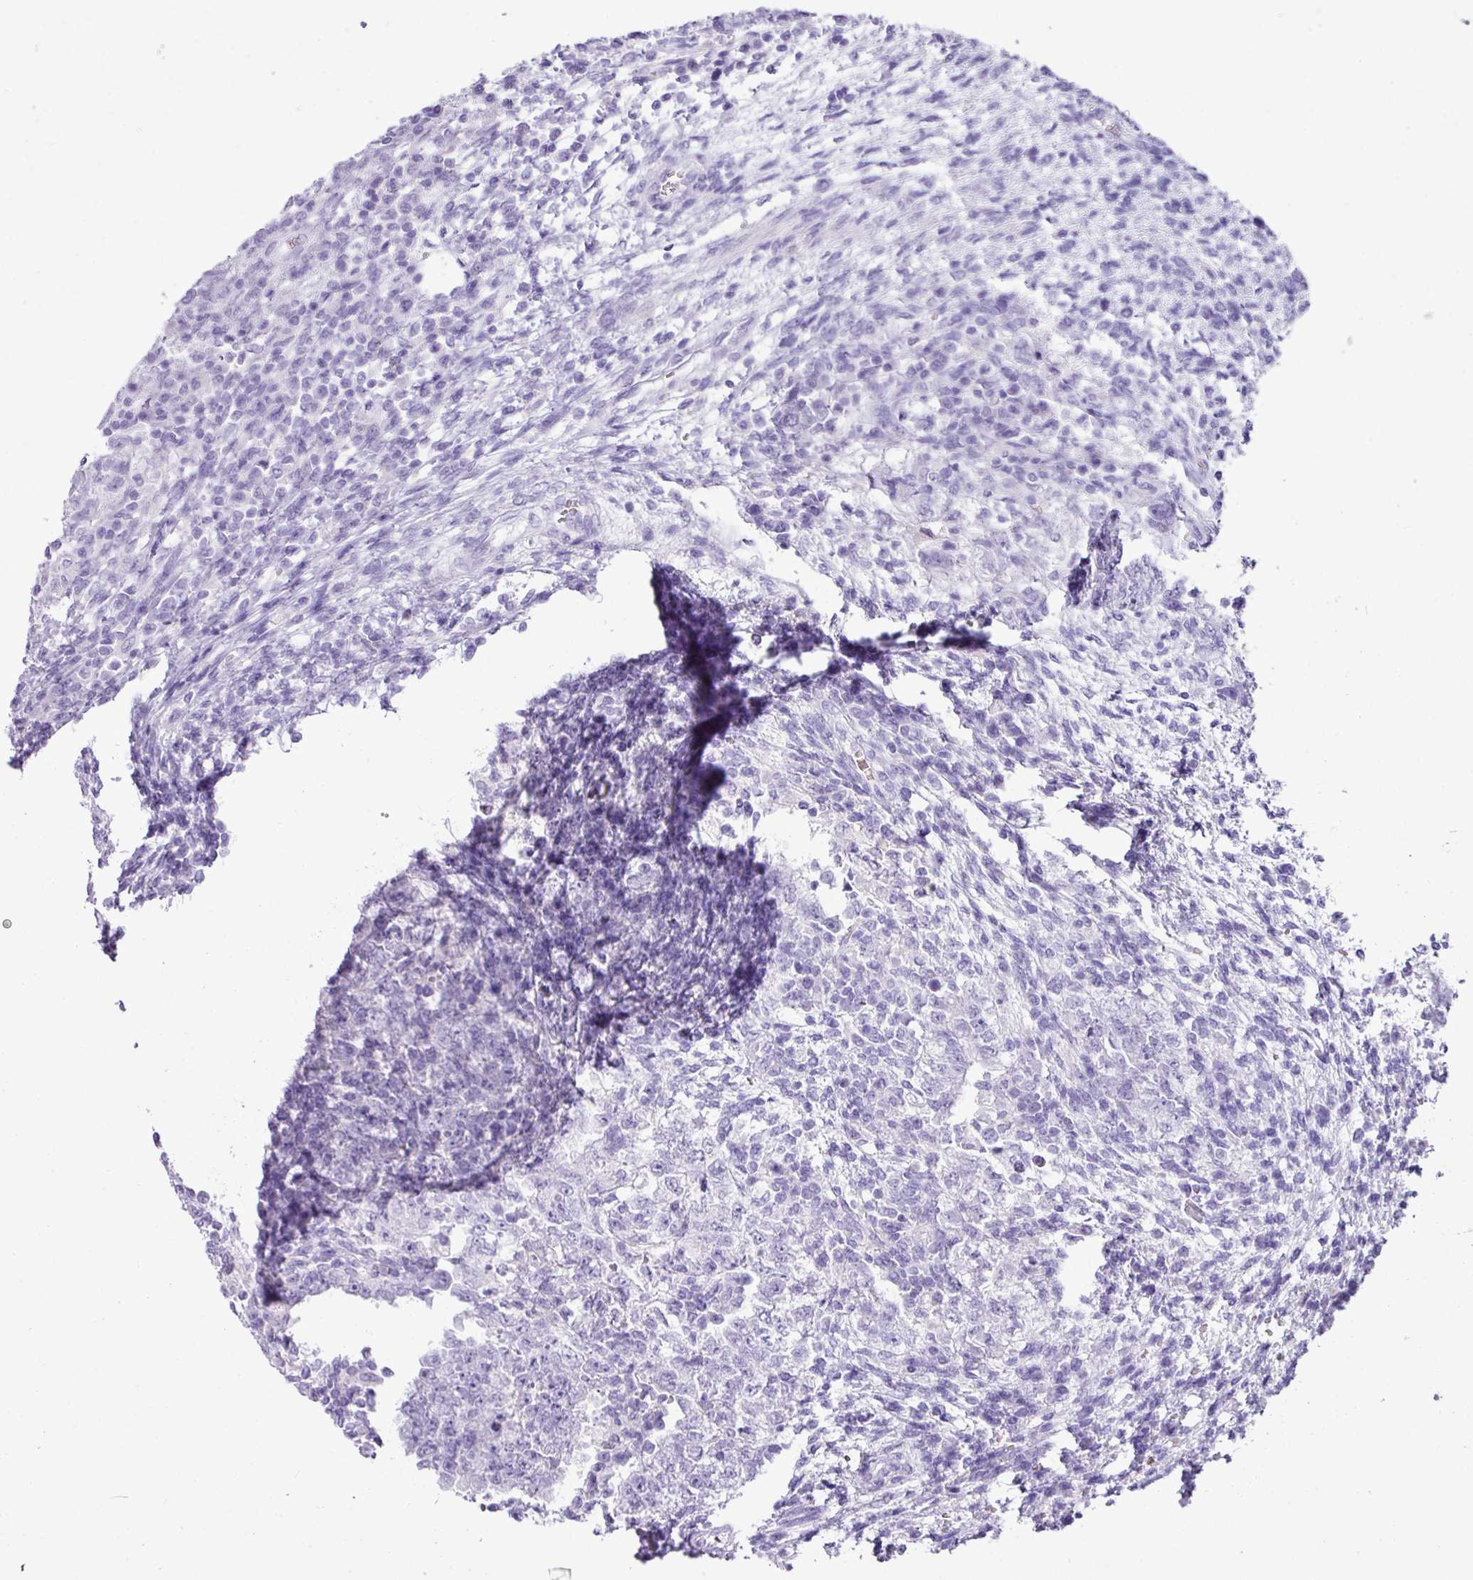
{"staining": {"intensity": "strong", "quantity": "<25%", "location": "cytoplasmic/membranous"}, "tissue": "testis cancer", "cell_type": "Tumor cells", "image_type": "cancer", "snomed": [{"axis": "morphology", "description": "Carcinoma, Embryonal, NOS"}, {"axis": "topography", "description": "Testis"}], "caption": "Testis embryonal carcinoma was stained to show a protein in brown. There is medium levels of strong cytoplasmic/membranous staining in approximately <25% of tumor cells. The staining is performed using DAB (3,3'-diaminobenzidine) brown chromogen to label protein expression. The nuclei are counter-stained blue using hematoxylin.", "gene": "ZSCAN5A", "patient": {"sex": "male", "age": 26}}